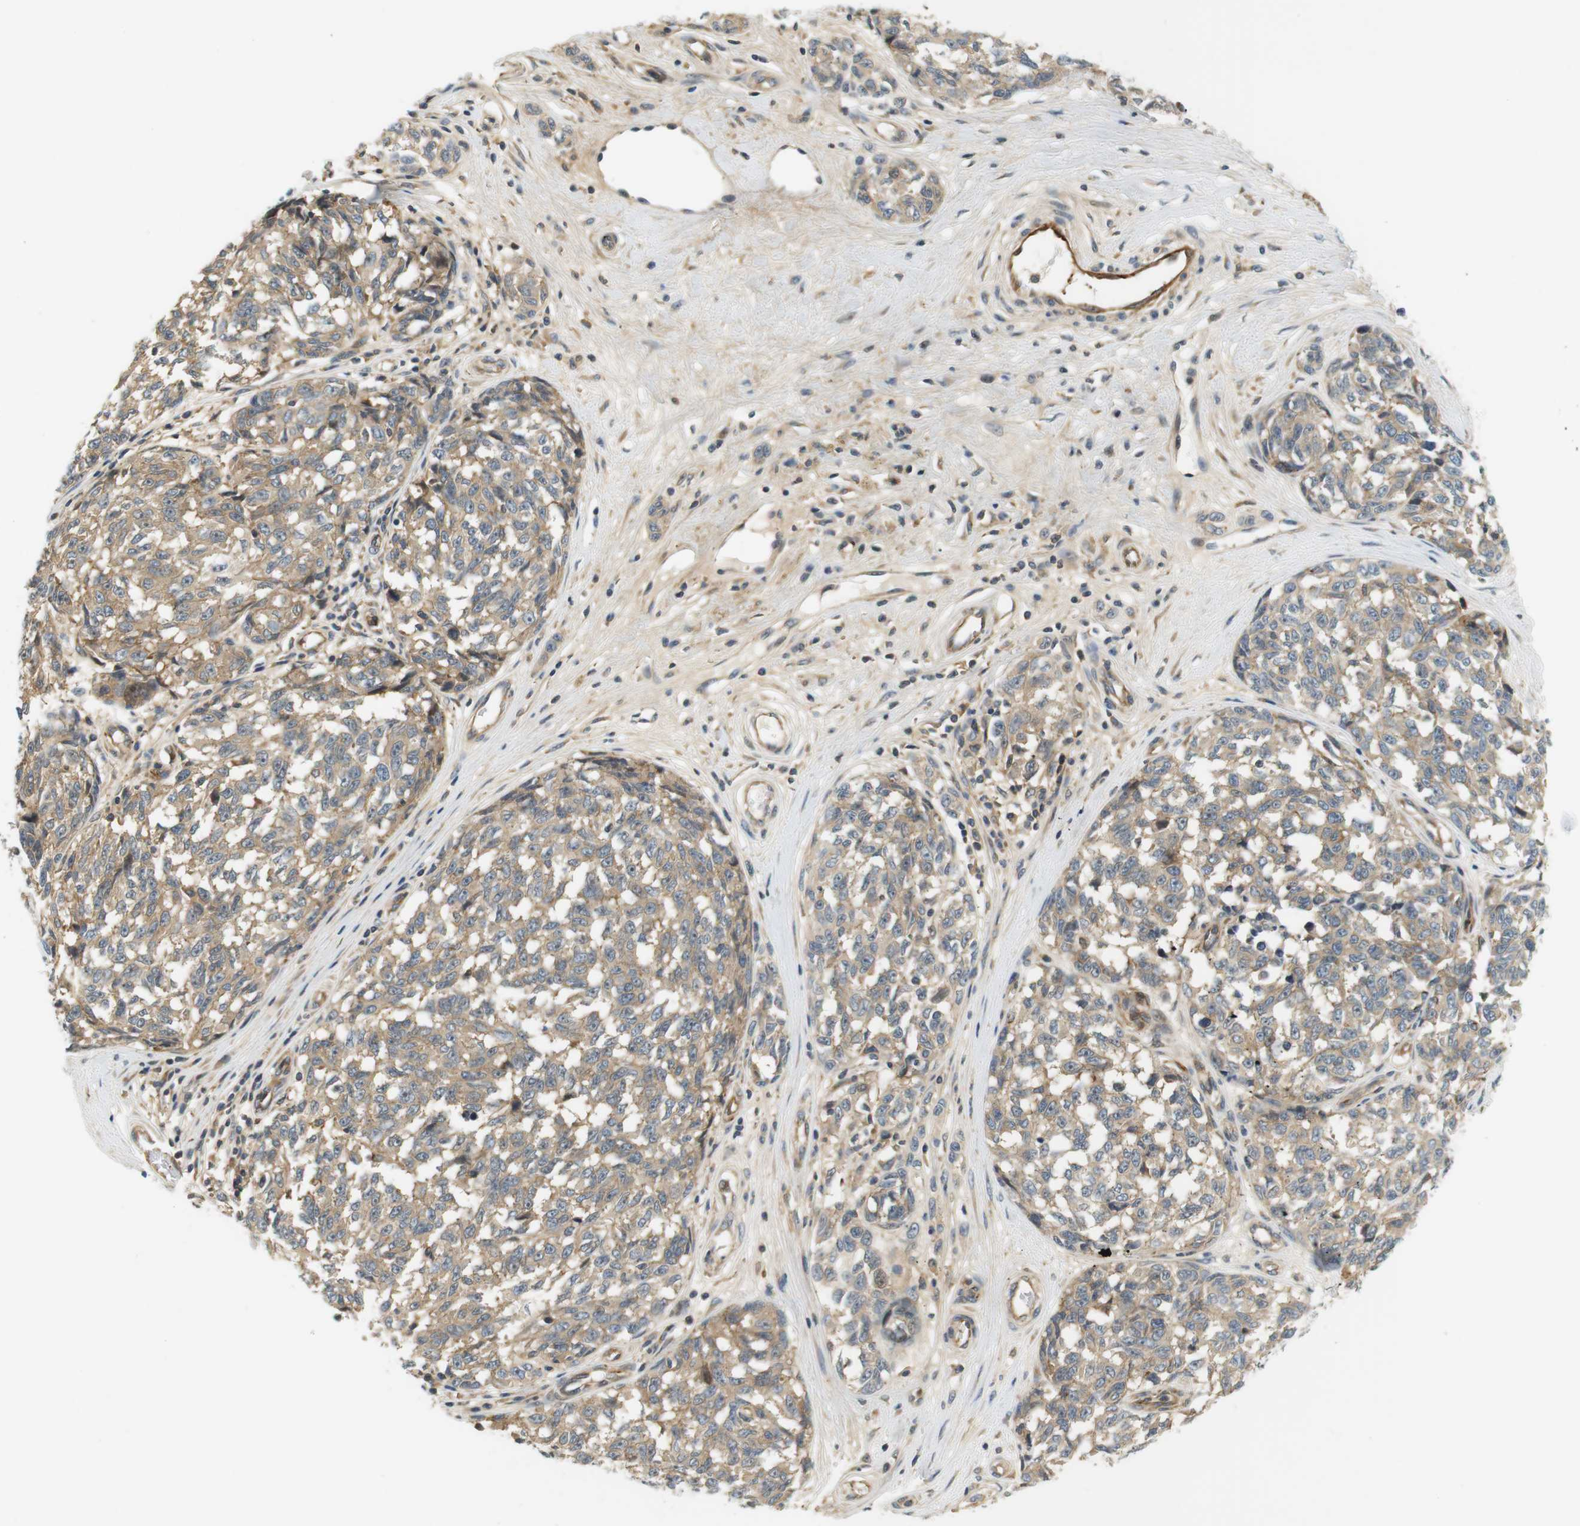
{"staining": {"intensity": "weak", "quantity": ">75%", "location": "cytoplasmic/membranous"}, "tissue": "melanoma", "cell_type": "Tumor cells", "image_type": "cancer", "snomed": [{"axis": "morphology", "description": "Malignant melanoma, NOS"}, {"axis": "topography", "description": "Skin"}], "caption": "DAB (3,3'-diaminobenzidine) immunohistochemical staining of human melanoma reveals weak cytoplasmic/membranous protein positivity in about >75% of tumor cells. The staining is performed using DAB (3,3'-diaminobenzidine) brown chromogen to label protein expression. The nuclei are counter-stained blue using hematoxylin.", "gene": "SH3GLB1", "patient": {"sex": "female", "age": 64}}